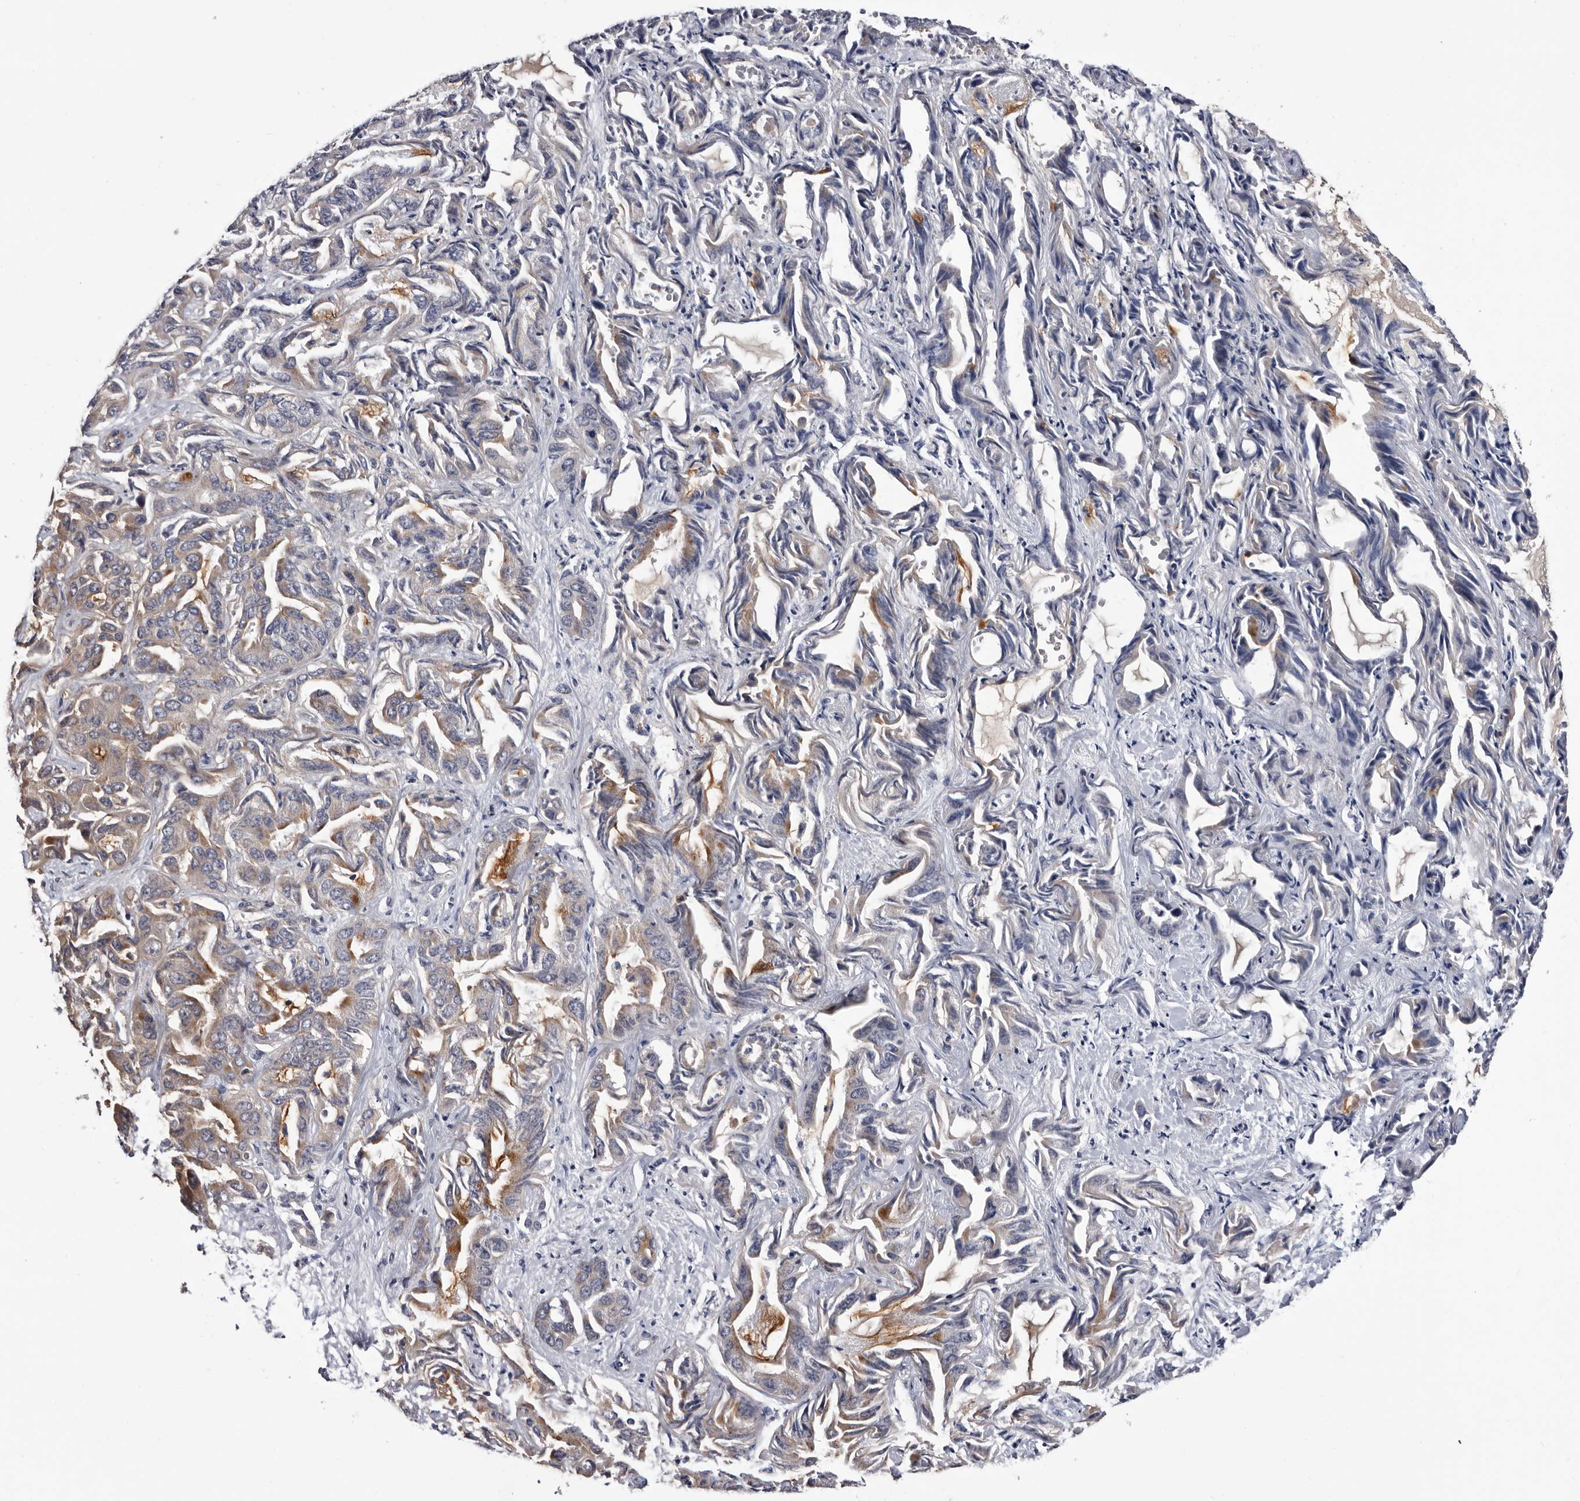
{"staining": {"intensity": "moderate", "quantity": "25%-75%", "location": "cytoplasmic/membranous"}, "tissue": "liver cancer", "cell_type": "Tumor cells", "image_type": "cancer", "snomed": [{"axis": "morphology", "description": "Cholangiocarcinoma"}, {"axis": "topography", "description": "Liver"}], "caption": "A brown stain shows moderate cytoplasmic/membranous positivity of a protein in liver cancer tumor cells.", "gene": "TTI2", "patient": {"sex": "female", "age": 52}}